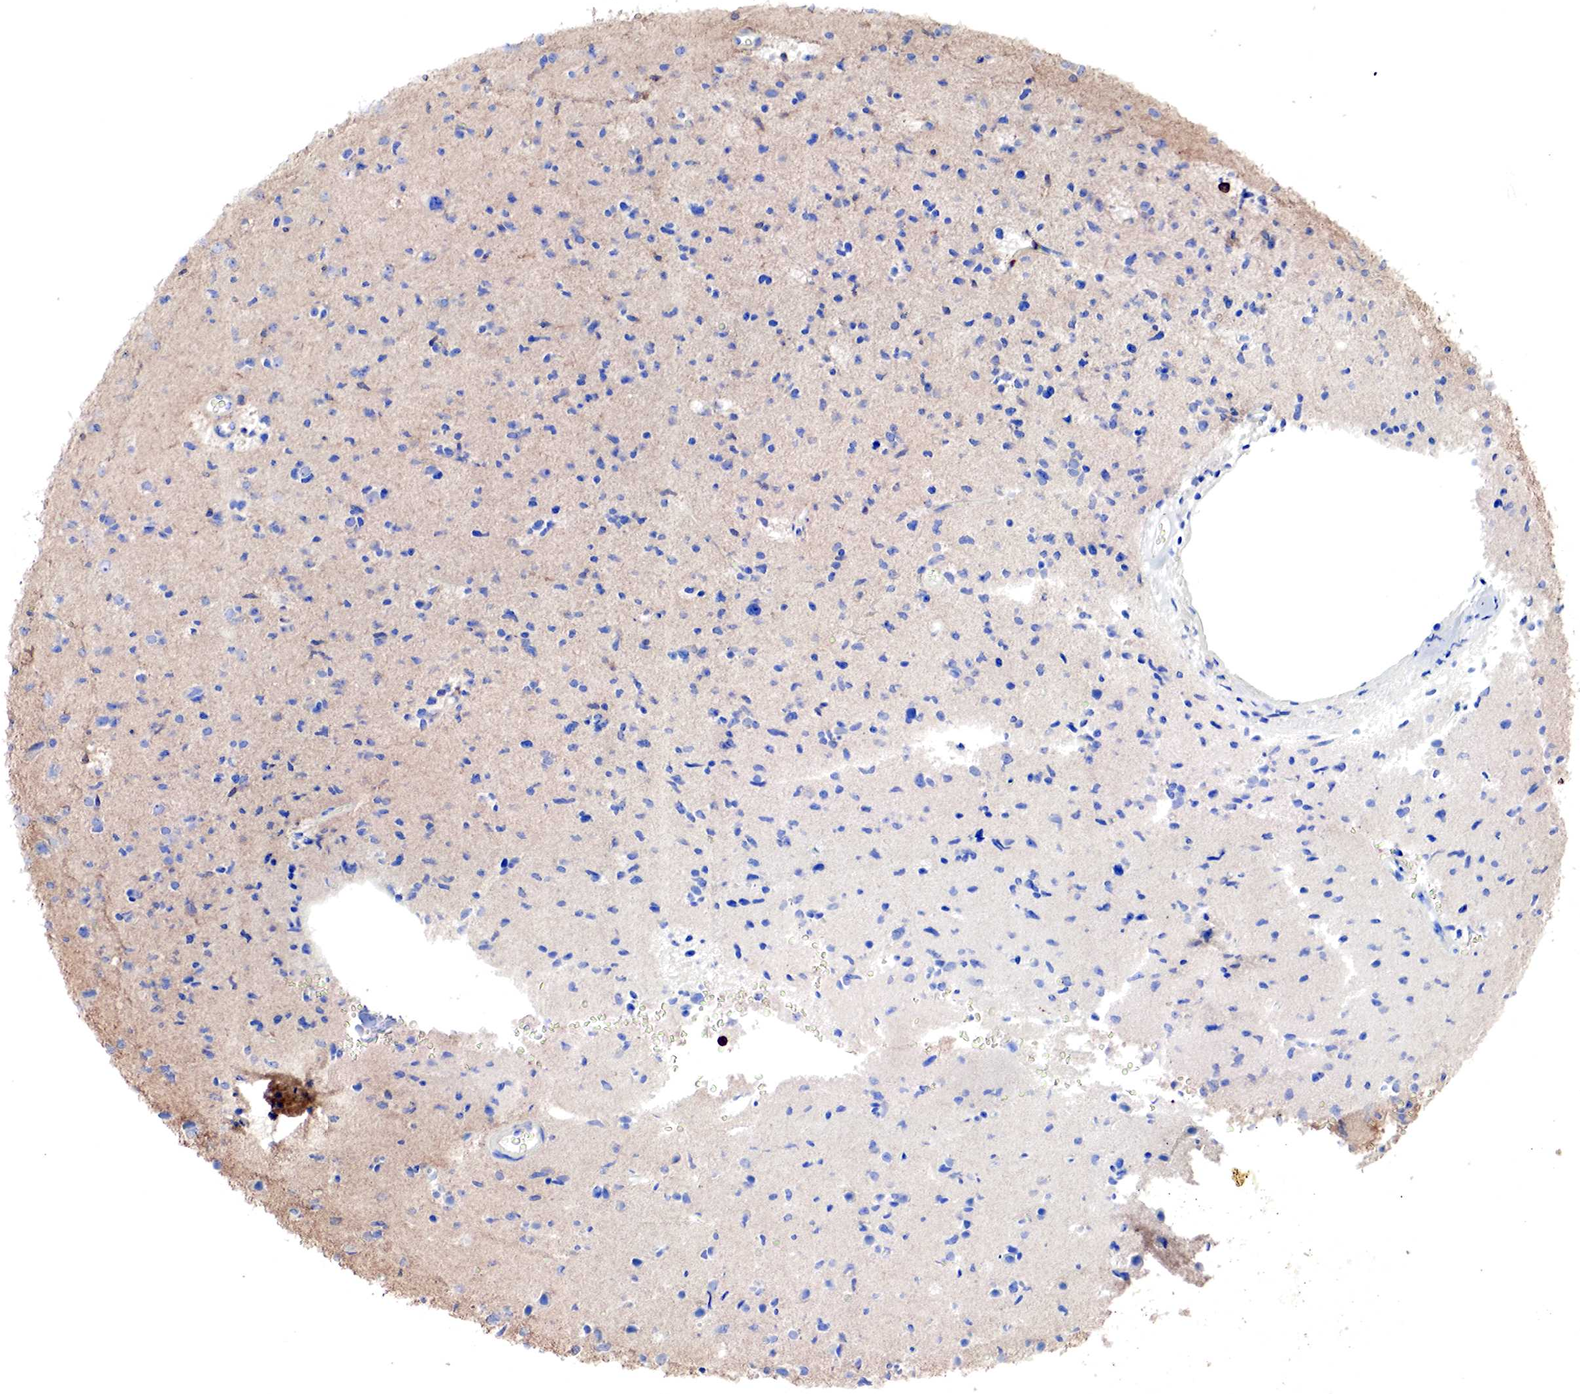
{"staining": {"intensity": "negative", "quantity": "none", "location": "none"}, "tissue": "glioma", "cell_type": "Tumor cells", "image_type": "cancer", "snomed": [{"axis": "morphology", "description": "Glioma, malignant, Low grade"}, {"axis": "topography", "description": "Brain"}], "caption": "A photomicrograph of human malignant low-grade glioma is negative for staining in tumor cells.", "gene": "G6PD", "patient": {"sex": "female", "age": 46}}